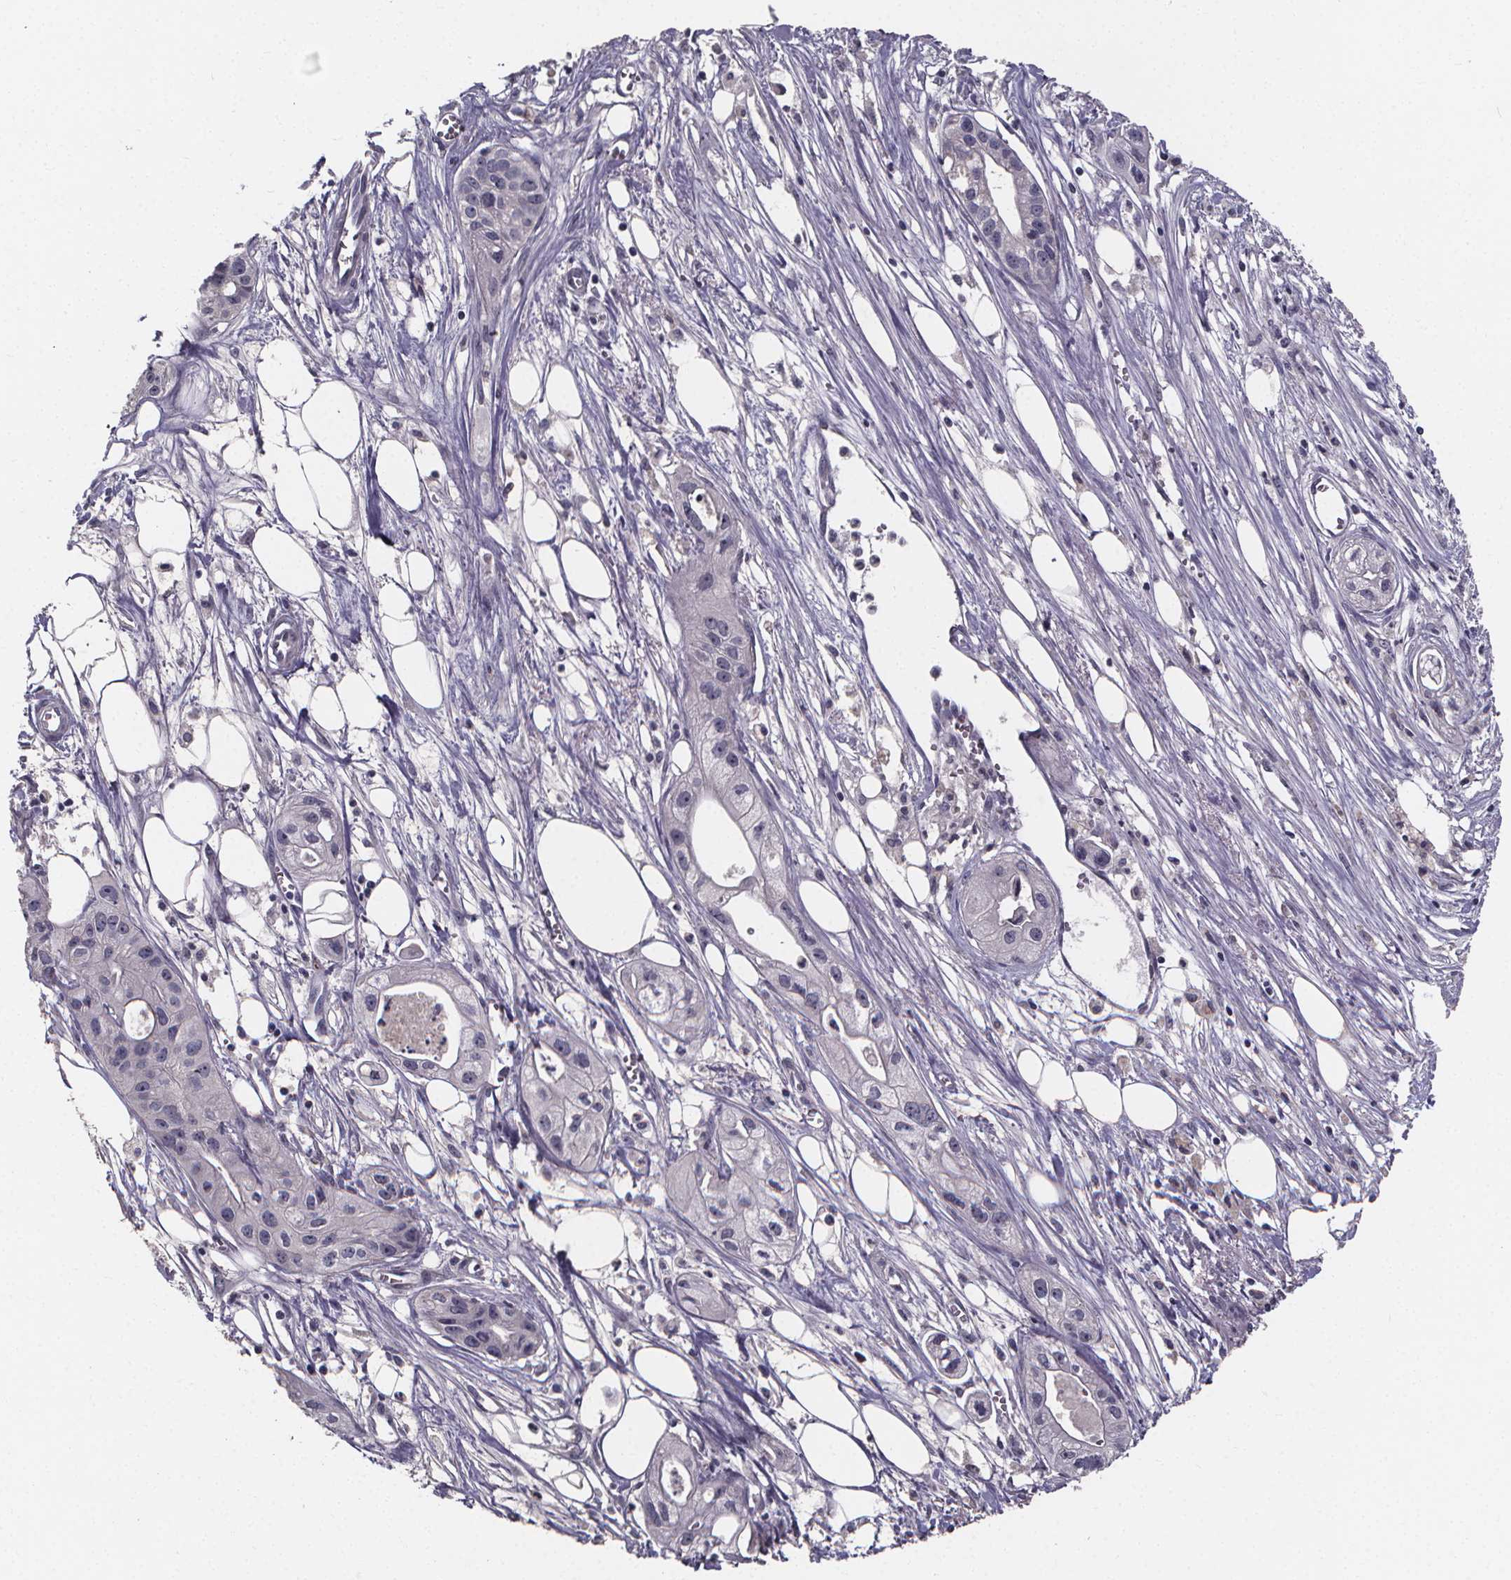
{"staining": {"intensity": "negative", "quantity": "none", "location": "none"}, "tissue": "pancreatic cancer", "cell_type": "Tumor cells", "image_type": "cancer", "snomed": [{"axis": "morphology", "description": "Adenocarcinoma, NOS"}, {"axis": "topography", "description": "Pancreas"}], "caption": "A histopathology image of pancreatic cancer stained for a protein exhibits no brown staining in tumor cells.", "gene": "AGT", "patient": {"sex": "male", "age": 70}}